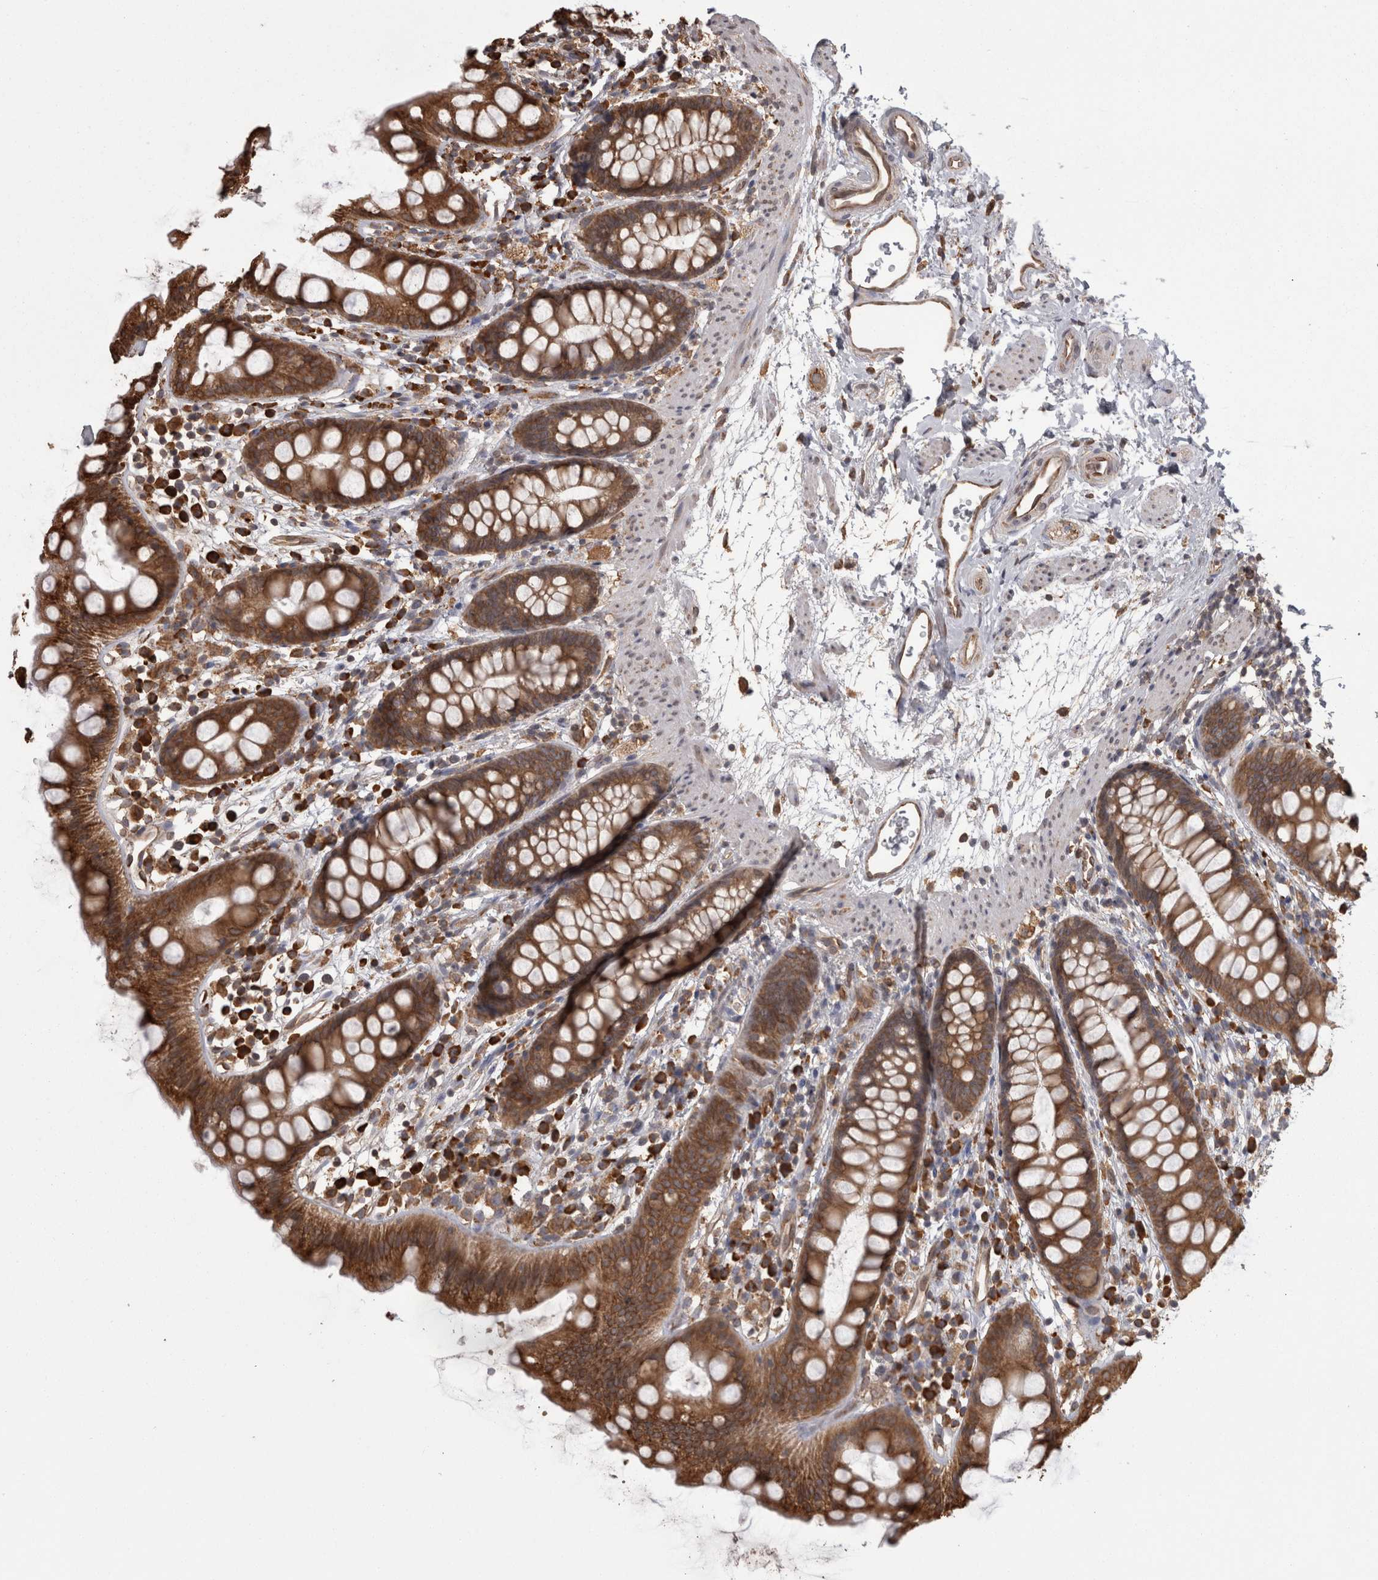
{"staining": {"intensity": "strong", "quantity": ">75%", "location": "cytoplasmic/membranous"}, "tissue": "rectum", "cell_type": "Glandular cells", "image_type": "normal", "snomed": [{"axis": "morphology", "description": "Normal tissue, NOS"}, {"axis": "topography", "description": "Rectum"}], "caption": "Rectum stained with a brown dye shows strong cytoplasmic/membranous positive staining in approximately >75% of glandular cells.", "gene": "PON2", "patient": {"sex": "female", "age": 65}}